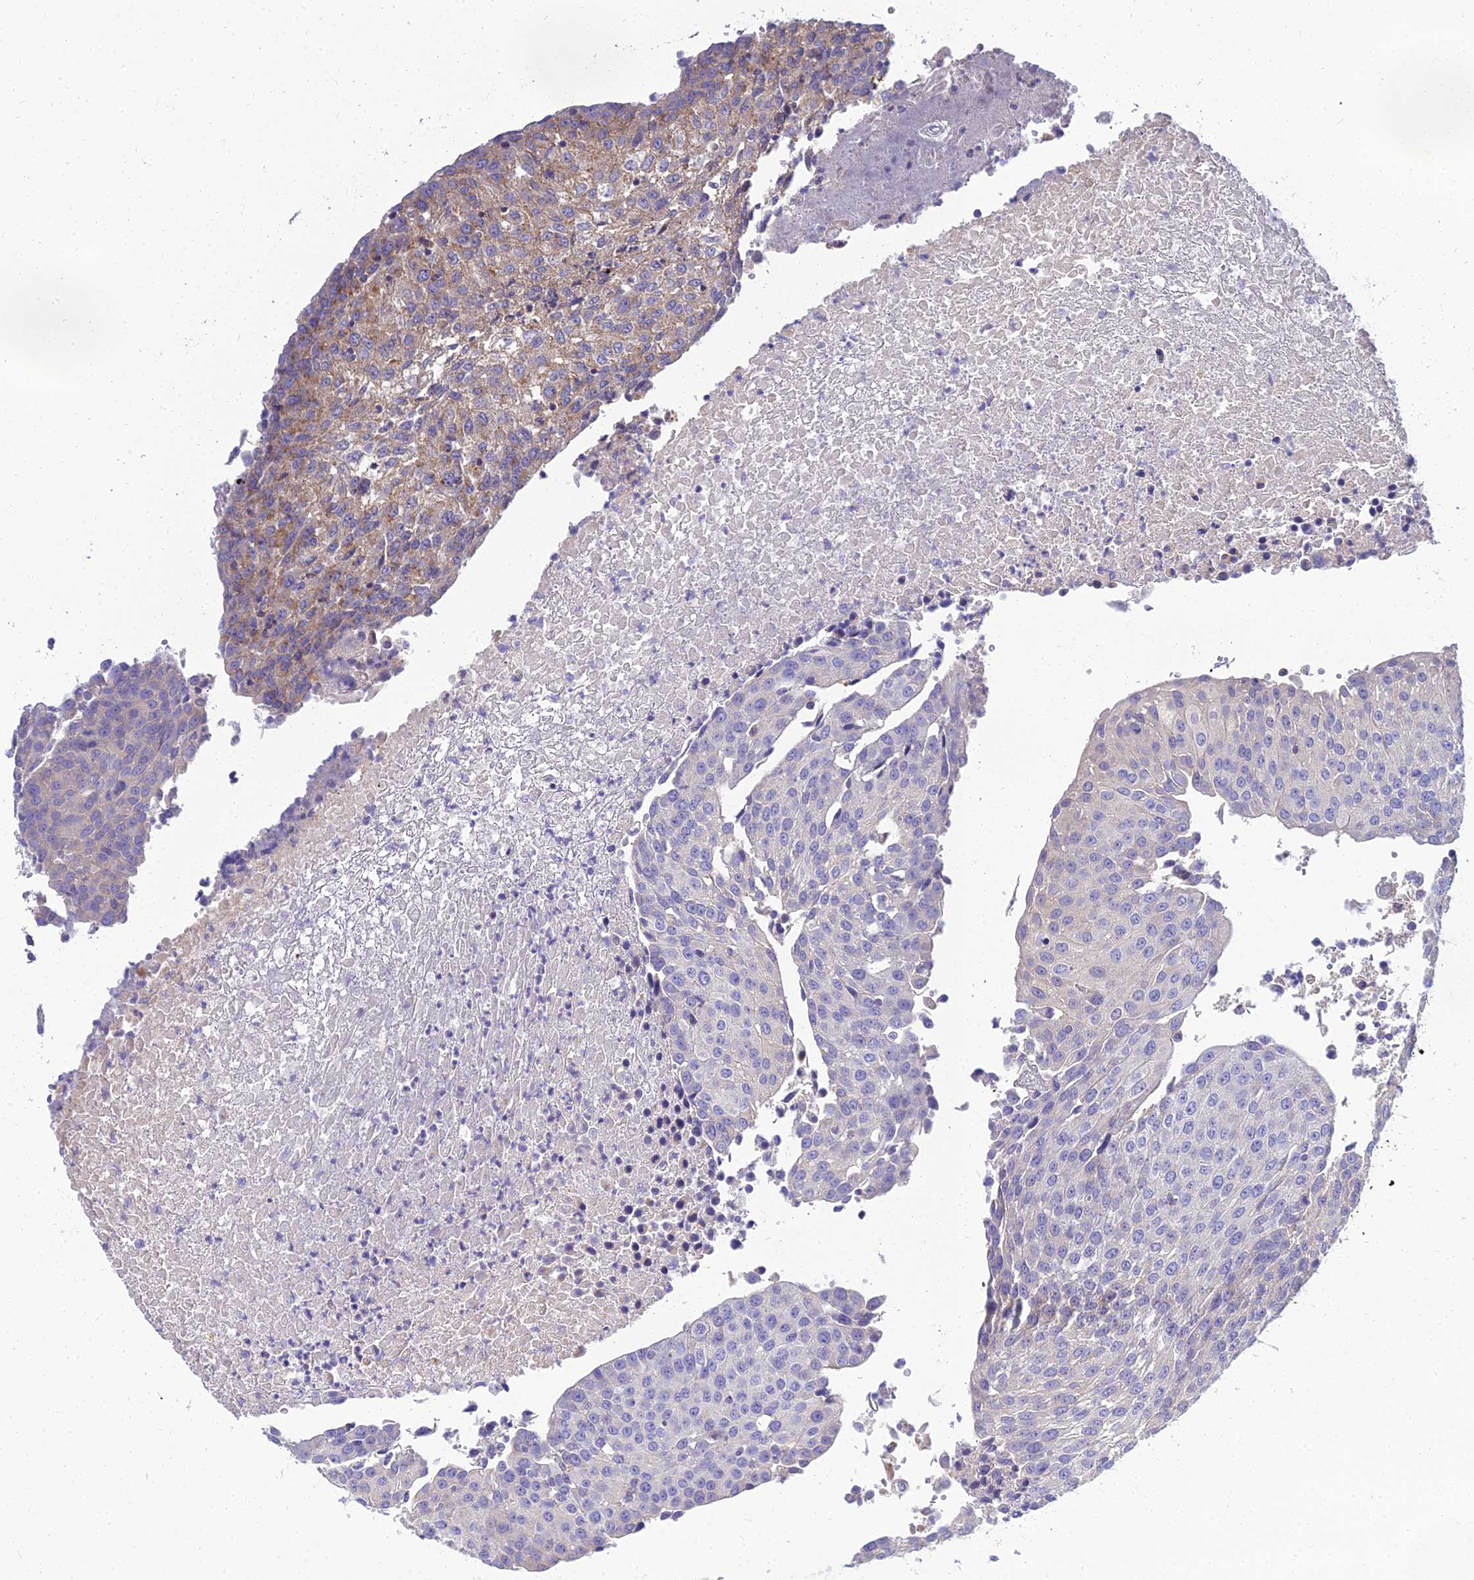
{"staining": {"intensity": "moderate", "quantity": "<25%", "location": "cytoplasmic/membranous"}, "tissue": "urothelial cancer", "cell_type": "Tumor cells", "image_type": "cancer", "snomed": [{"axis": "morphology", "description": "Urothelial carcinoma, High grade"}, {"axis": "topography", "description": "Urinary bladder"}], "caption": "Immunohistochemistry (IHC) image of neoplastic tissue: human urothelial cancer stained using immunohistochemistry exhibits low levels of moderate protein expression localized specifically in the cytoplasmic/membranous of tumor cells, appearing as a cytoplasmic/membranous brown color.", "gene": "NPY", "patient": {"sex": "female", "age": 85}}